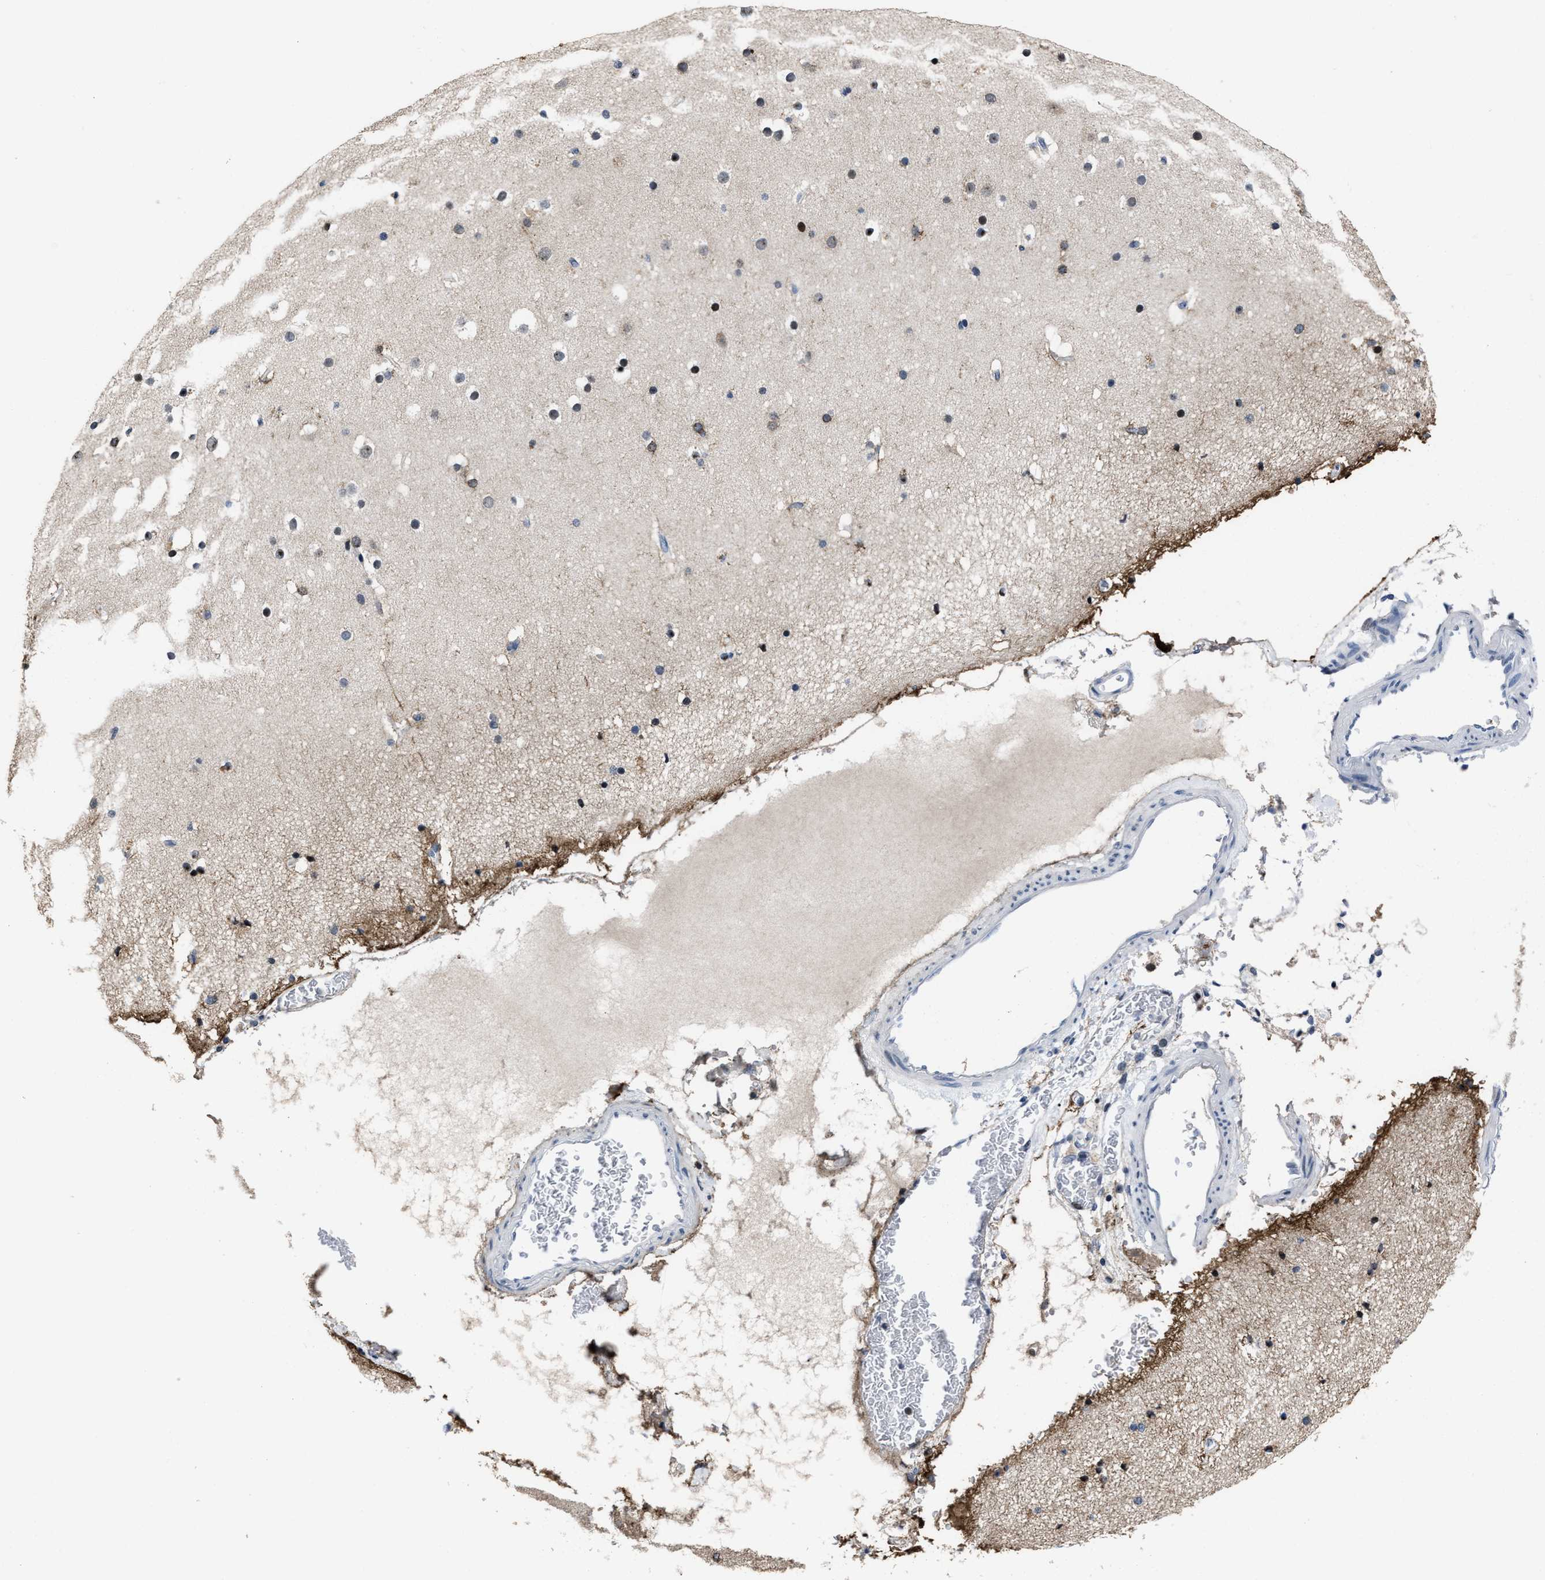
{"staining": {"intensity": "negative", "quantity": "none", "location": "none"}, "tissue": "cerebral cortex", "cell_type": "Endothelial cells", "image_type": "normal", "snomed": [{"axis": "morphology", "description": "Normal tissue, NOS"}, {"axis": "topography", "description": "Cerebral cortex"}], "caption": "High magnification brightfield microscopy of unremarkable cerebral cortex stained with DAB (brown) and counterstained with hematoxylin (blue): endothelial cells show no significant positivity. Nuclei are stained in blue.", "gene": "MARCKSL1", "patient": {"sex": "male", "age": 57}}